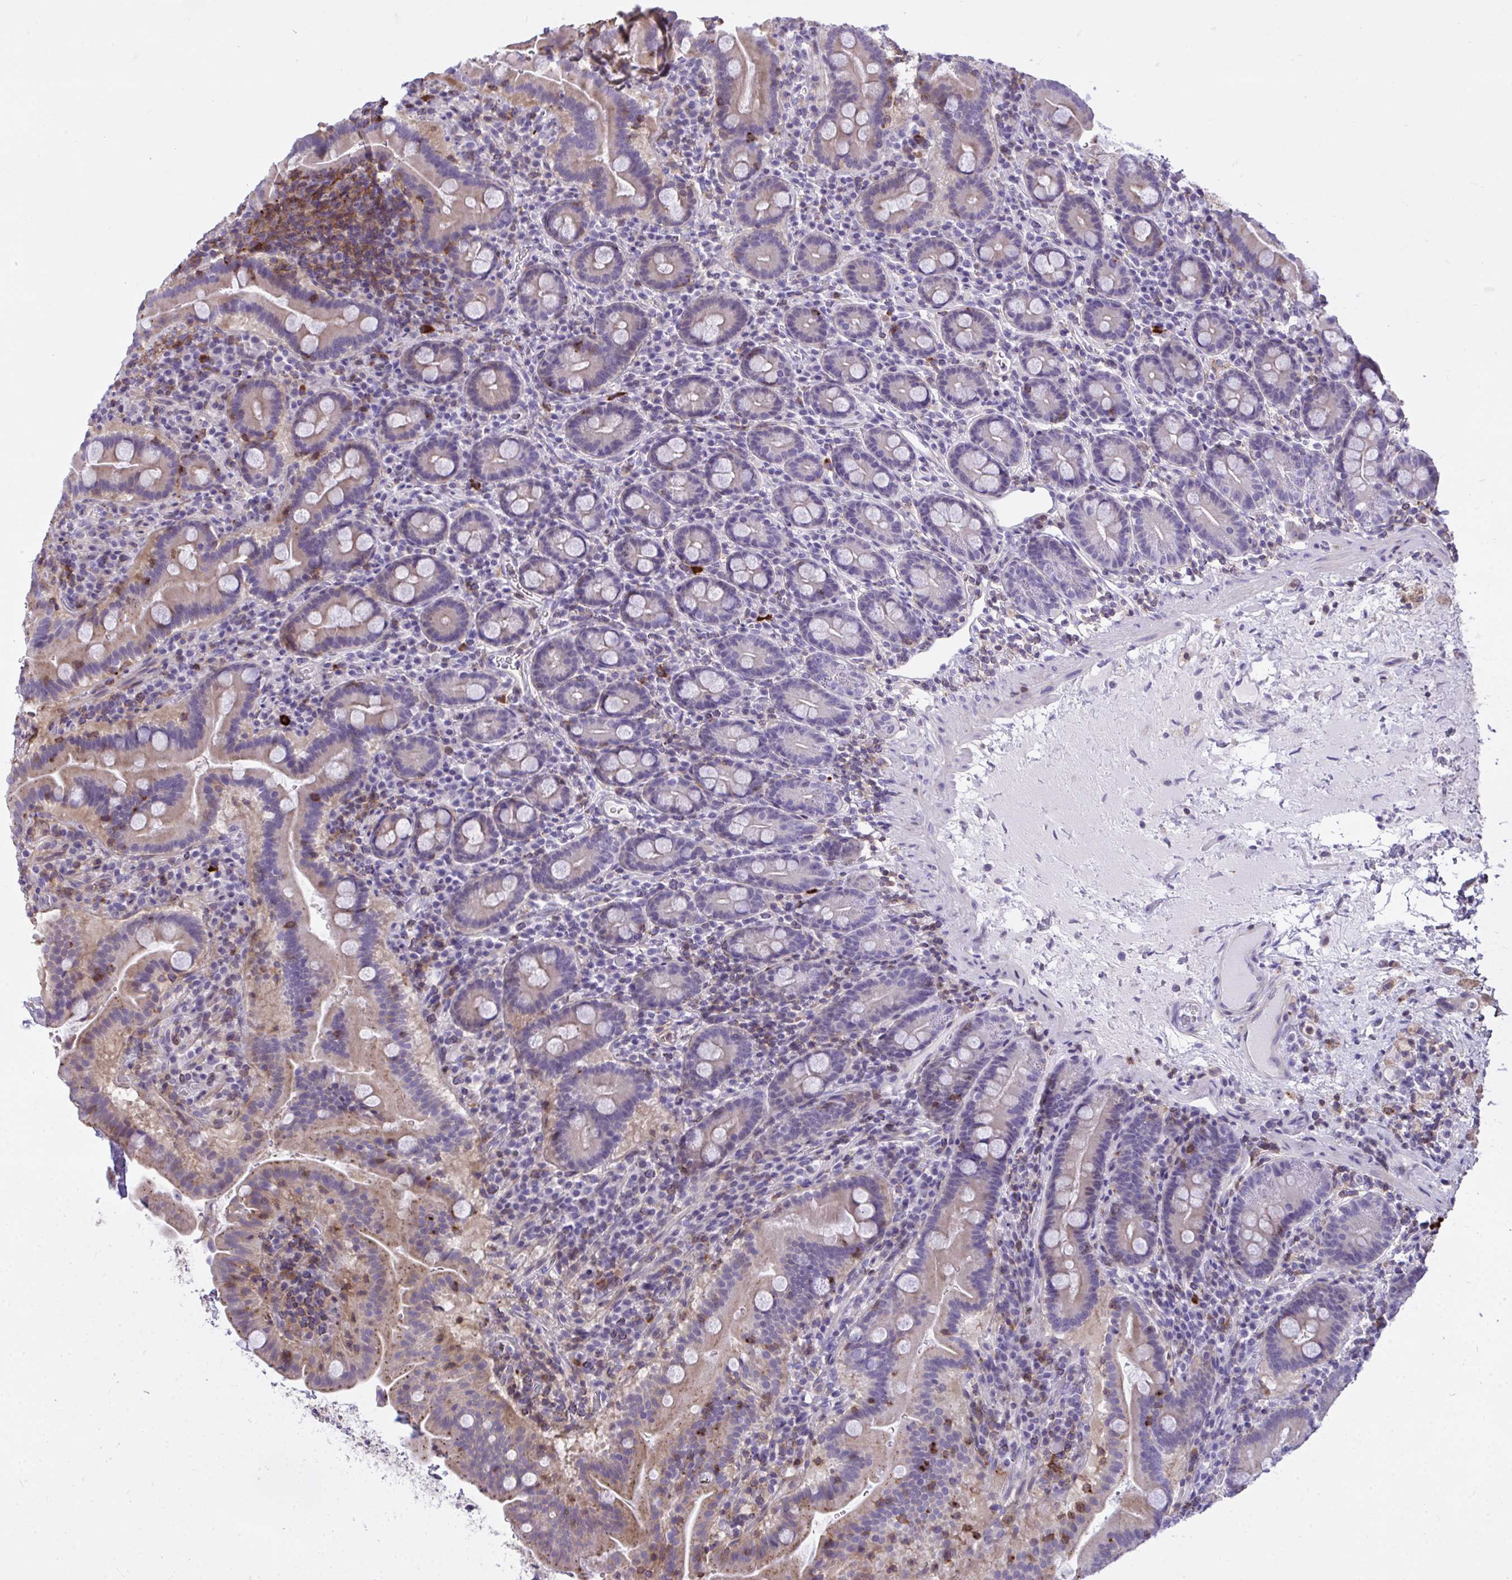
{"staining": {"intensity": "moderate", "quantity": "25%-75%", "location": "cytoplasmic/membranous"}, "tissue": "small intestine", "cell_type": "Glandular cells", "image_type": "normal", "snomed": [{"axis": "morphology", "description": "Normal tissue, NOS"}, {"axis": "topography", "description": "Small intestine"}], "caption": "IHC (DAB (3,3'-diaminobenzidine)) staining of benign small intestine displays moderate cytoplasmic/membranous protein staining in approximately 25%-75% of glandular cells.", "gene": "AP5M1", "patient": {"sex": "male", "age": 26}}